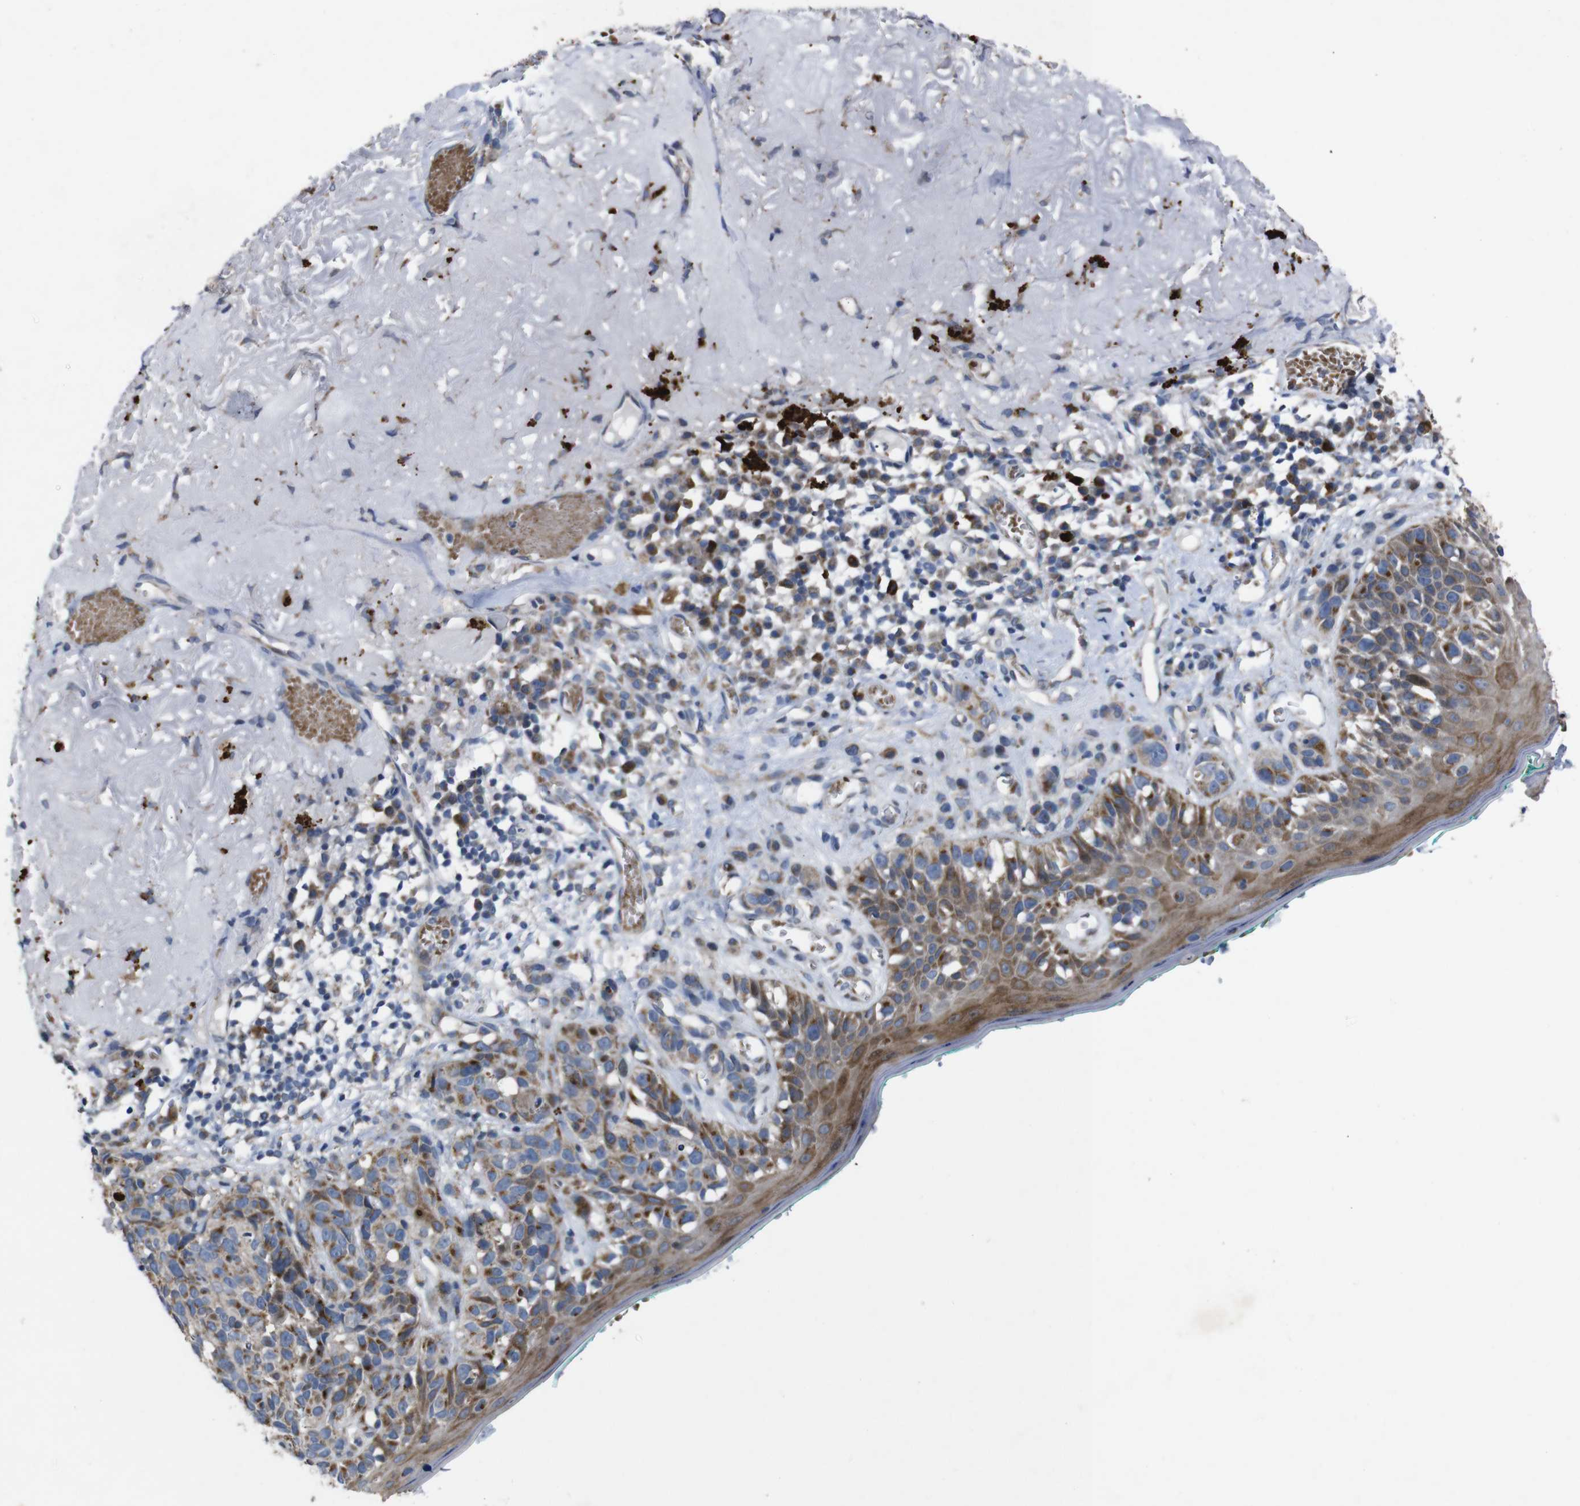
{"staining": {"intensity": "moderate", "quantity": ">75%", "location": "cytoplasmic/membranous"}, "tissue": "melanoma", "cell_type": "Tumor cells", "image_type": "cancer", "snomed": [{"axis": "morphology", "description": "Malignant melanoma in situ"}, {"axis": "morphology", "description": "Malignant melanoma, NOS"}, {"axis": "topography", "description": "Skin"}], "caption": "Human melanoma stained with a brown dye displays moderate cytoplasmic/membranous positive staining in approximately >75% of tumor cells.", "gene": "CHST10", "patient": {"sex": "female", "age": 88}}